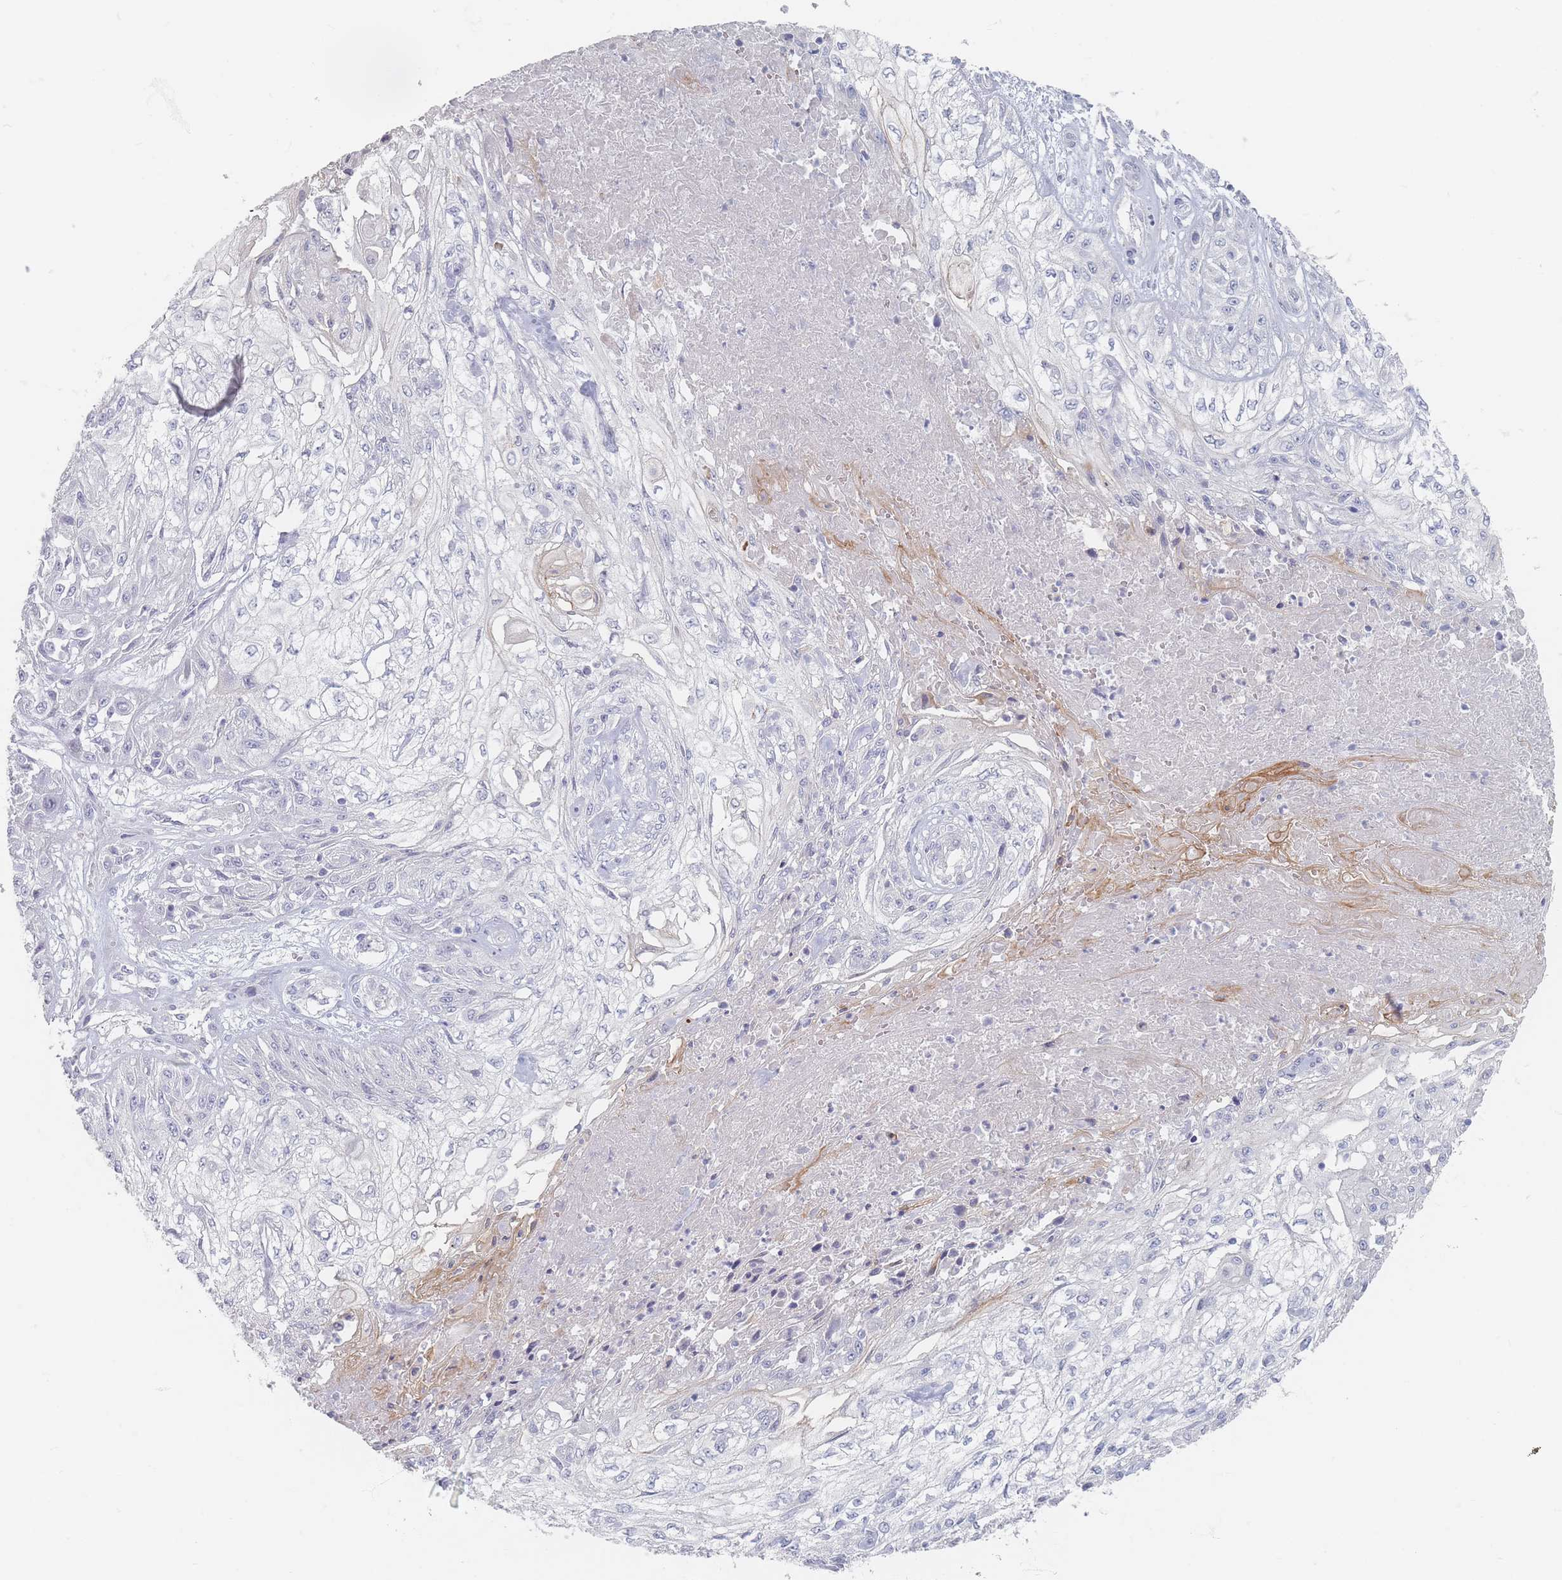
{"staining": {"intensity": "negative", "quantity": "none", "location": "none"}, "tissue": "skin cancer", "cell_type": "Tumor cells", "image_type": "cancer", "snomed": [{"axis": "morphology", "description": "Squamous cell carcinoma, NOS"}, {"axis": "morphology", "description": "Squamous cell carcinoma, metastatic, NOS"}, {"axis": "topography", "description": "Skin"}, {"axis": "topography", "description": "Lymph node"}], "caption": "Skin cancer was stained to show a protein in brown. There is no significant expression in tumor cells.", "gene": "CD37", "patient": {"sex": "male", "age": 75}}